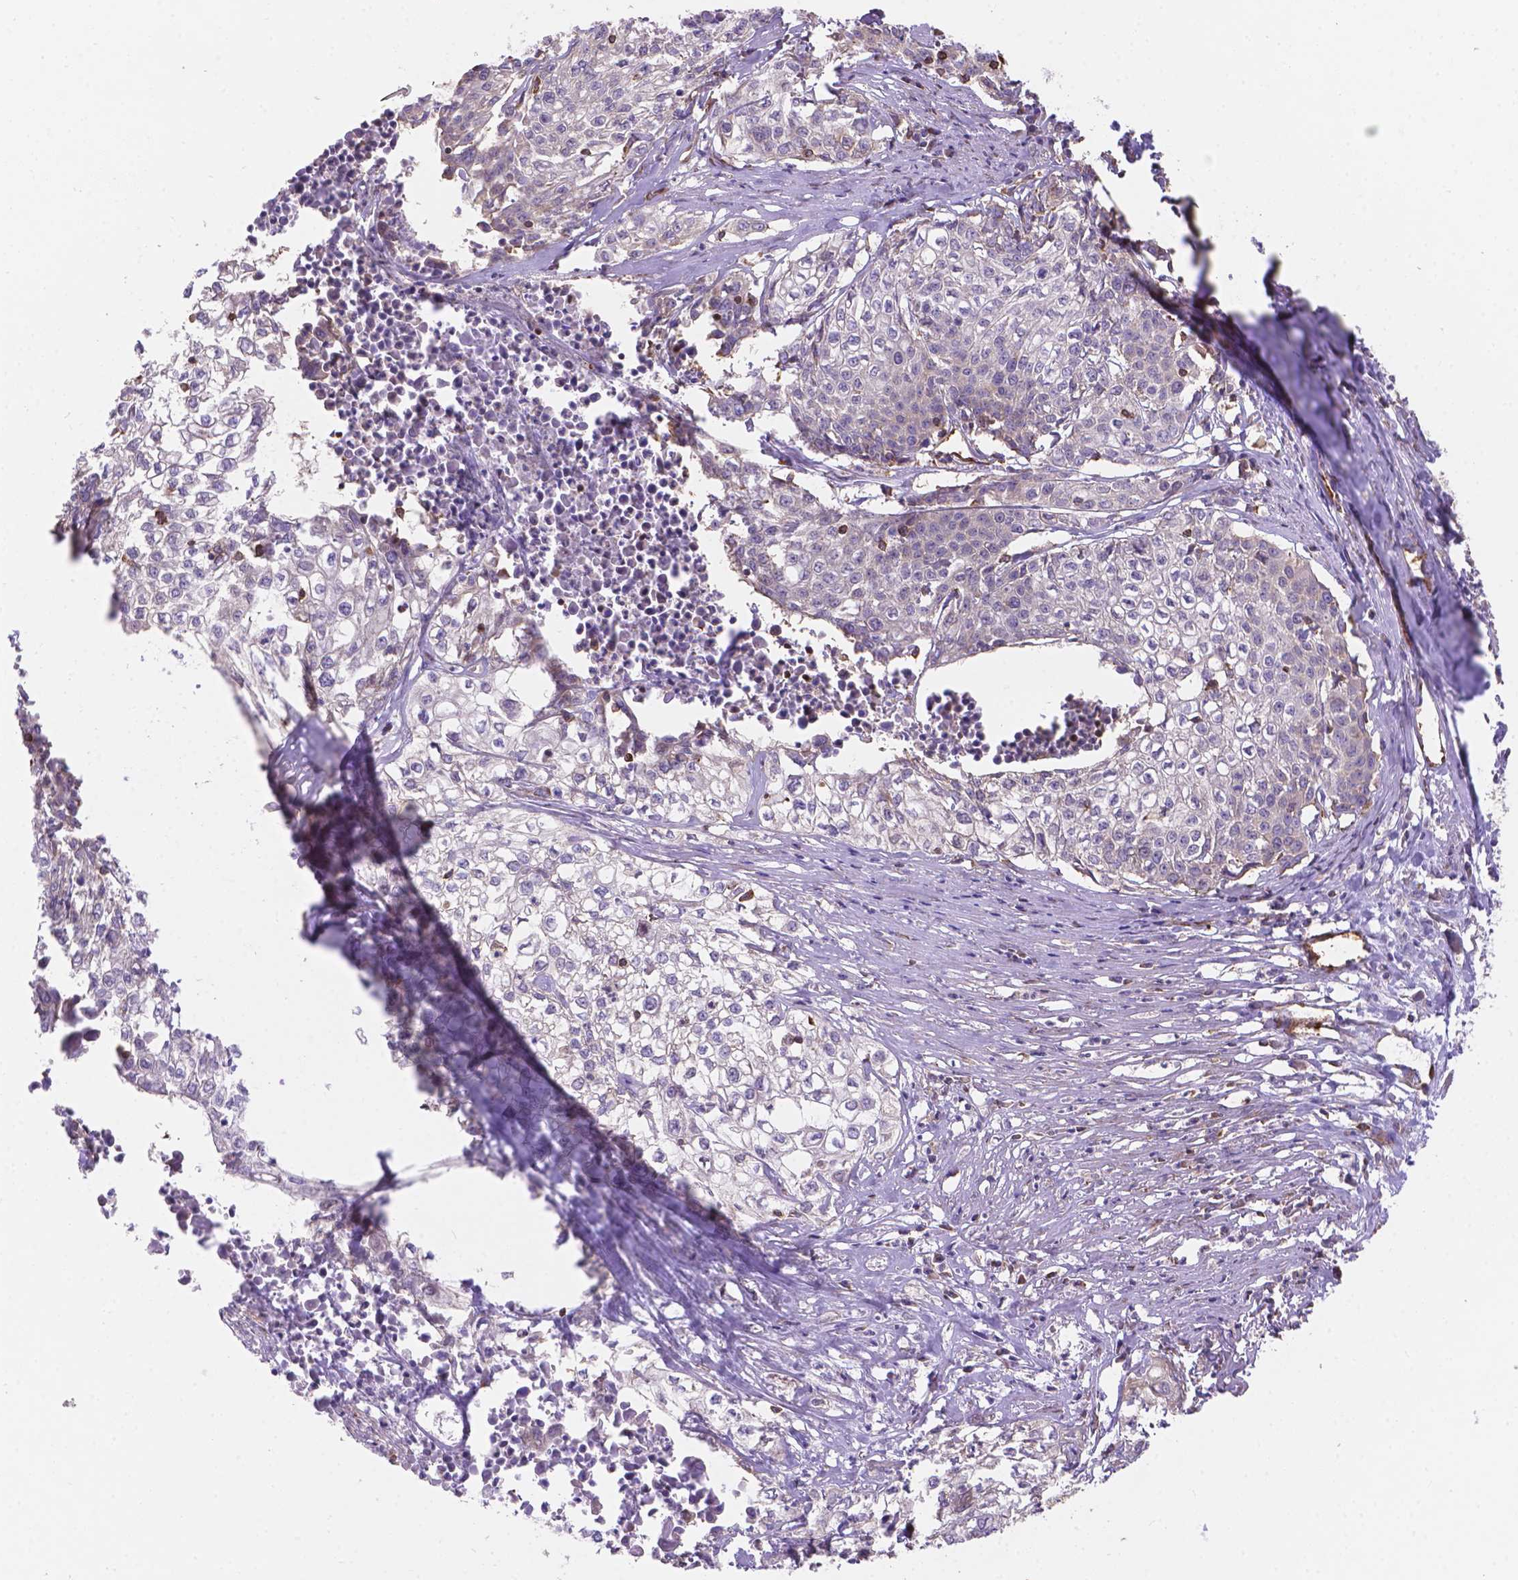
{"staining": {"intensity": "weak", "quantity": "<25%", "location": "cytoplasmic/membranous"}, "tissue": "cervical cancer", "cell_type": "Tumor cells", "image_type": "cancer", "snomed": [{"axis": "morphology", "description": "Squamous cell carcinoma, NOS"}, {"axis": "topography", "description": "Cervix"}], "caption": "Immunohistochemistry histopathology image of cervical cancer stained for a protein (brown), which shows no positivity in tumor cells.", "gene": "DMWD", "patient": {"sex": "female", "age": 39}}